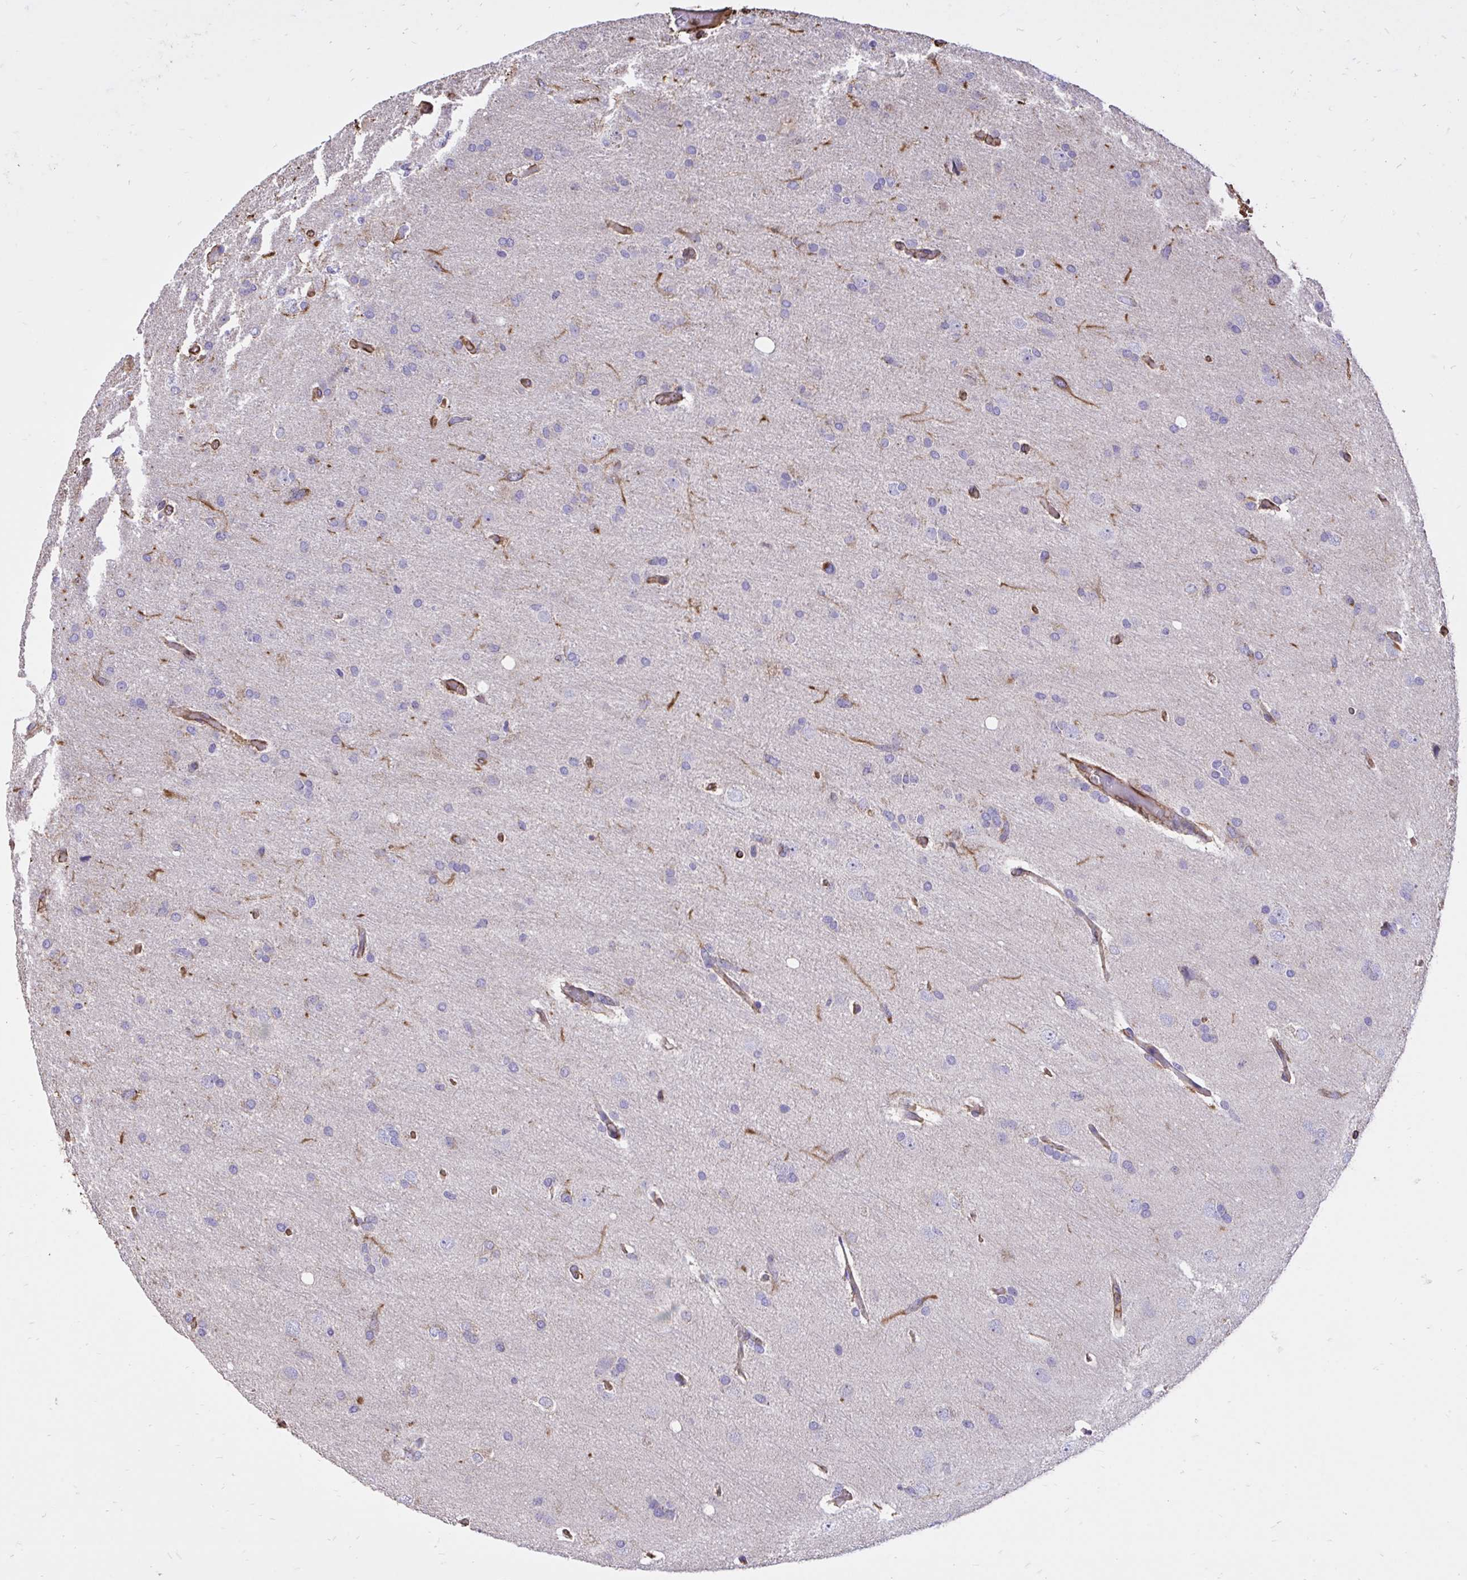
{"staining": {"intensity": "negative", "quantity": "none", "location": "none"}, "tissue": "glioma", "cell_type": "Tumor cells", "image_type": "cancer", "snomed": [{"axis": "morphology", "description": "Glioma, malignant, High grade"}, {"axis": "topography", "description": "Brain"}], "caption": "The immunohistochemistry photomicrograph has no significant staining in tumor cells of malignant high-grade glioma tissue. (DAB (3,3'-diaminobenzidine) immunohistochemistry (IHC), high magnification).", "gene": "RNF103", "patient": {"sex": "male", "age": 53}}